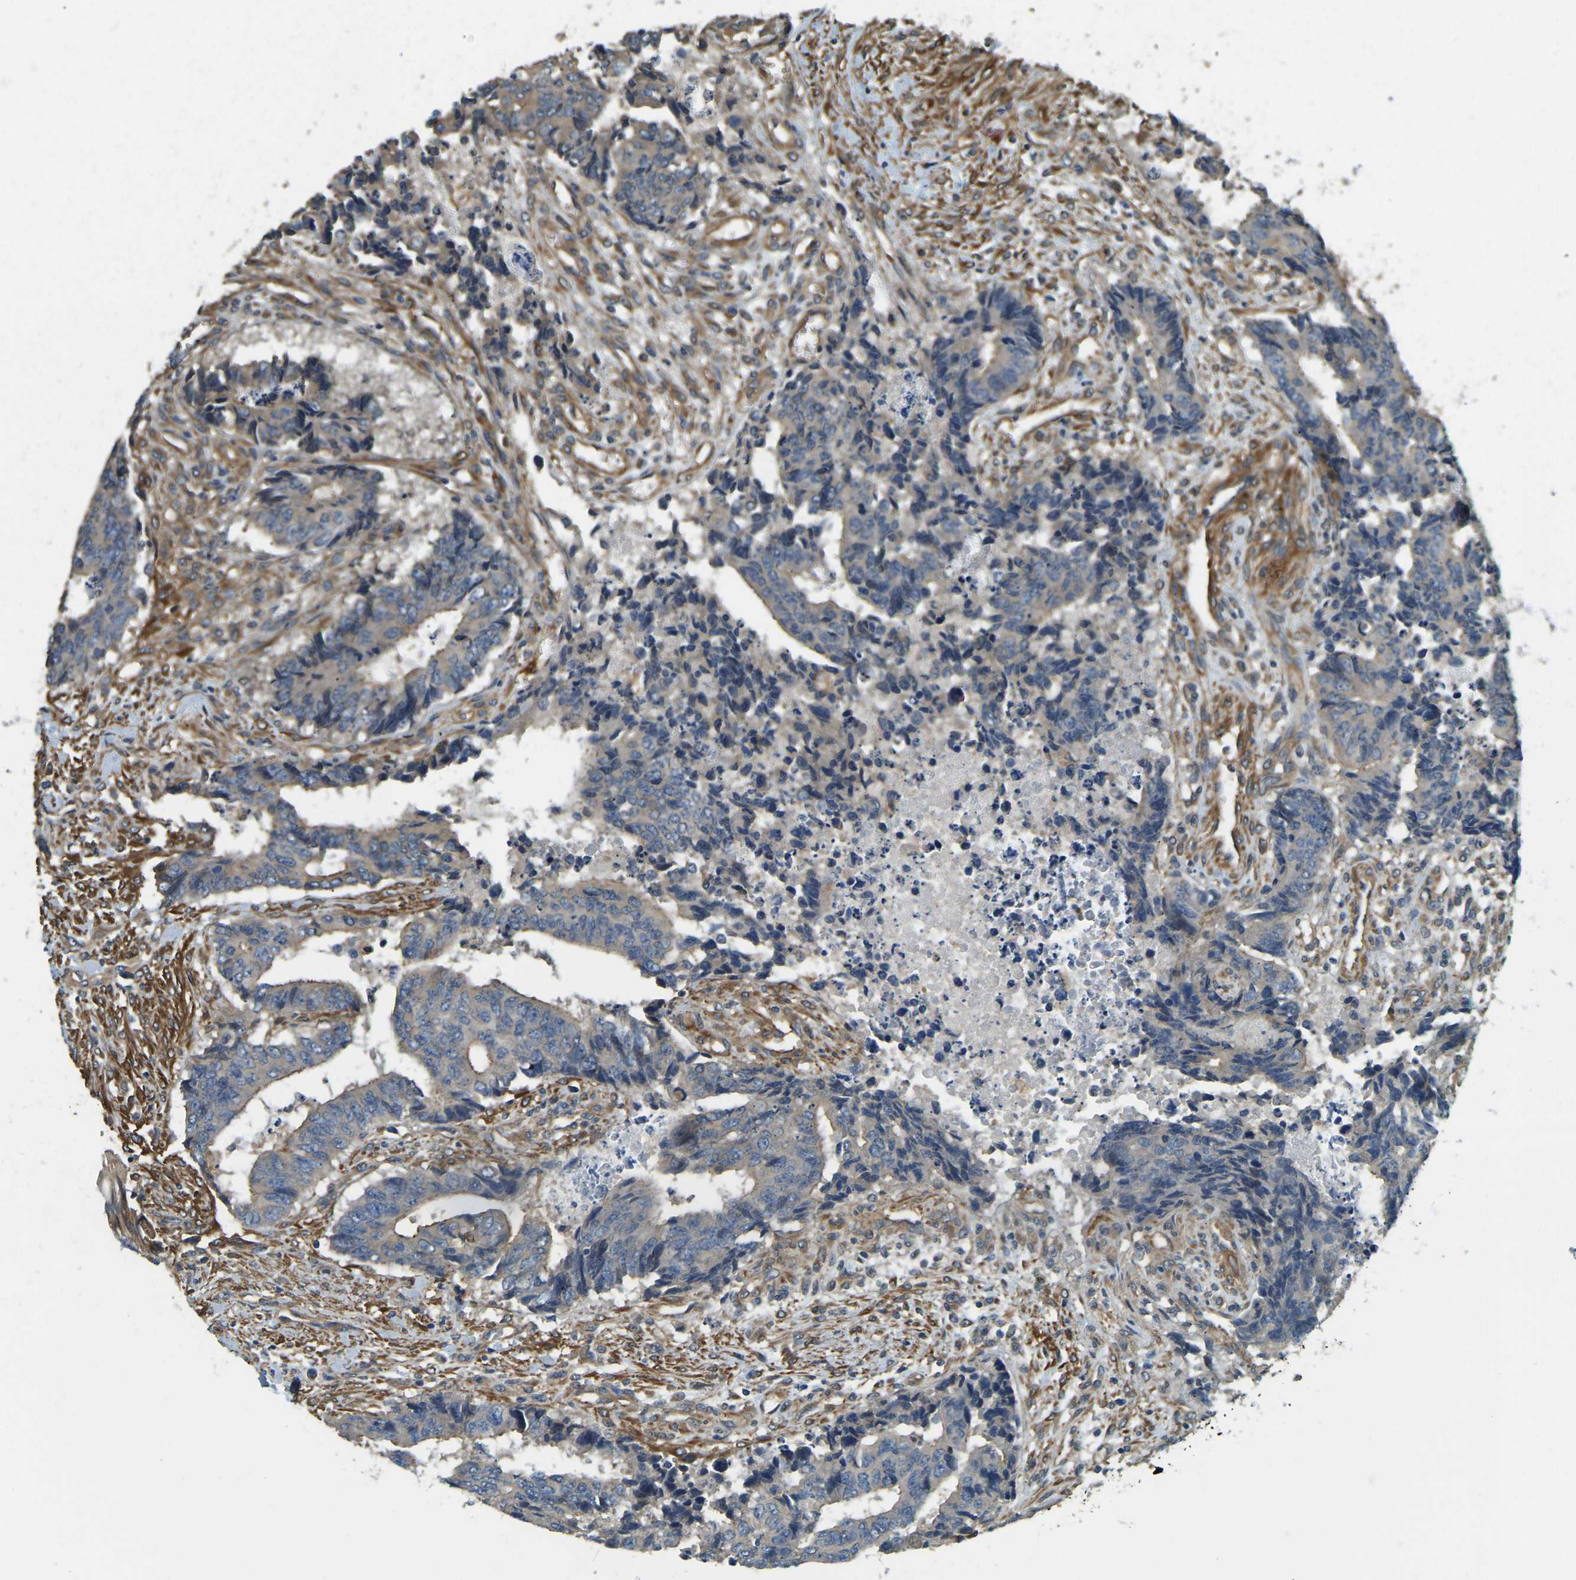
{"staining": {"intensity": "weak", "quantity": "<25%", "location": "cytoplasmic/membranous"}, "tissue": "colorectal cancer", "cell_type": "Tumor cells", "image_type": "cancer", "snomed": [{"axis": "morphology", "description": "Adenocarcinoma, NOS"}, {"axis": "topography", "description": "Rectum"}], "caption": "High magnification brightfield microscopy of colorectal cancer stained with DAB (brown) and counterstained with hematoxylin (blue): tumor cells show no significant expression. (IHC, brightfield microscopy, high magnification).", "gene": "ERGIC1", "patient": {"sex": "male", "age": 84}}